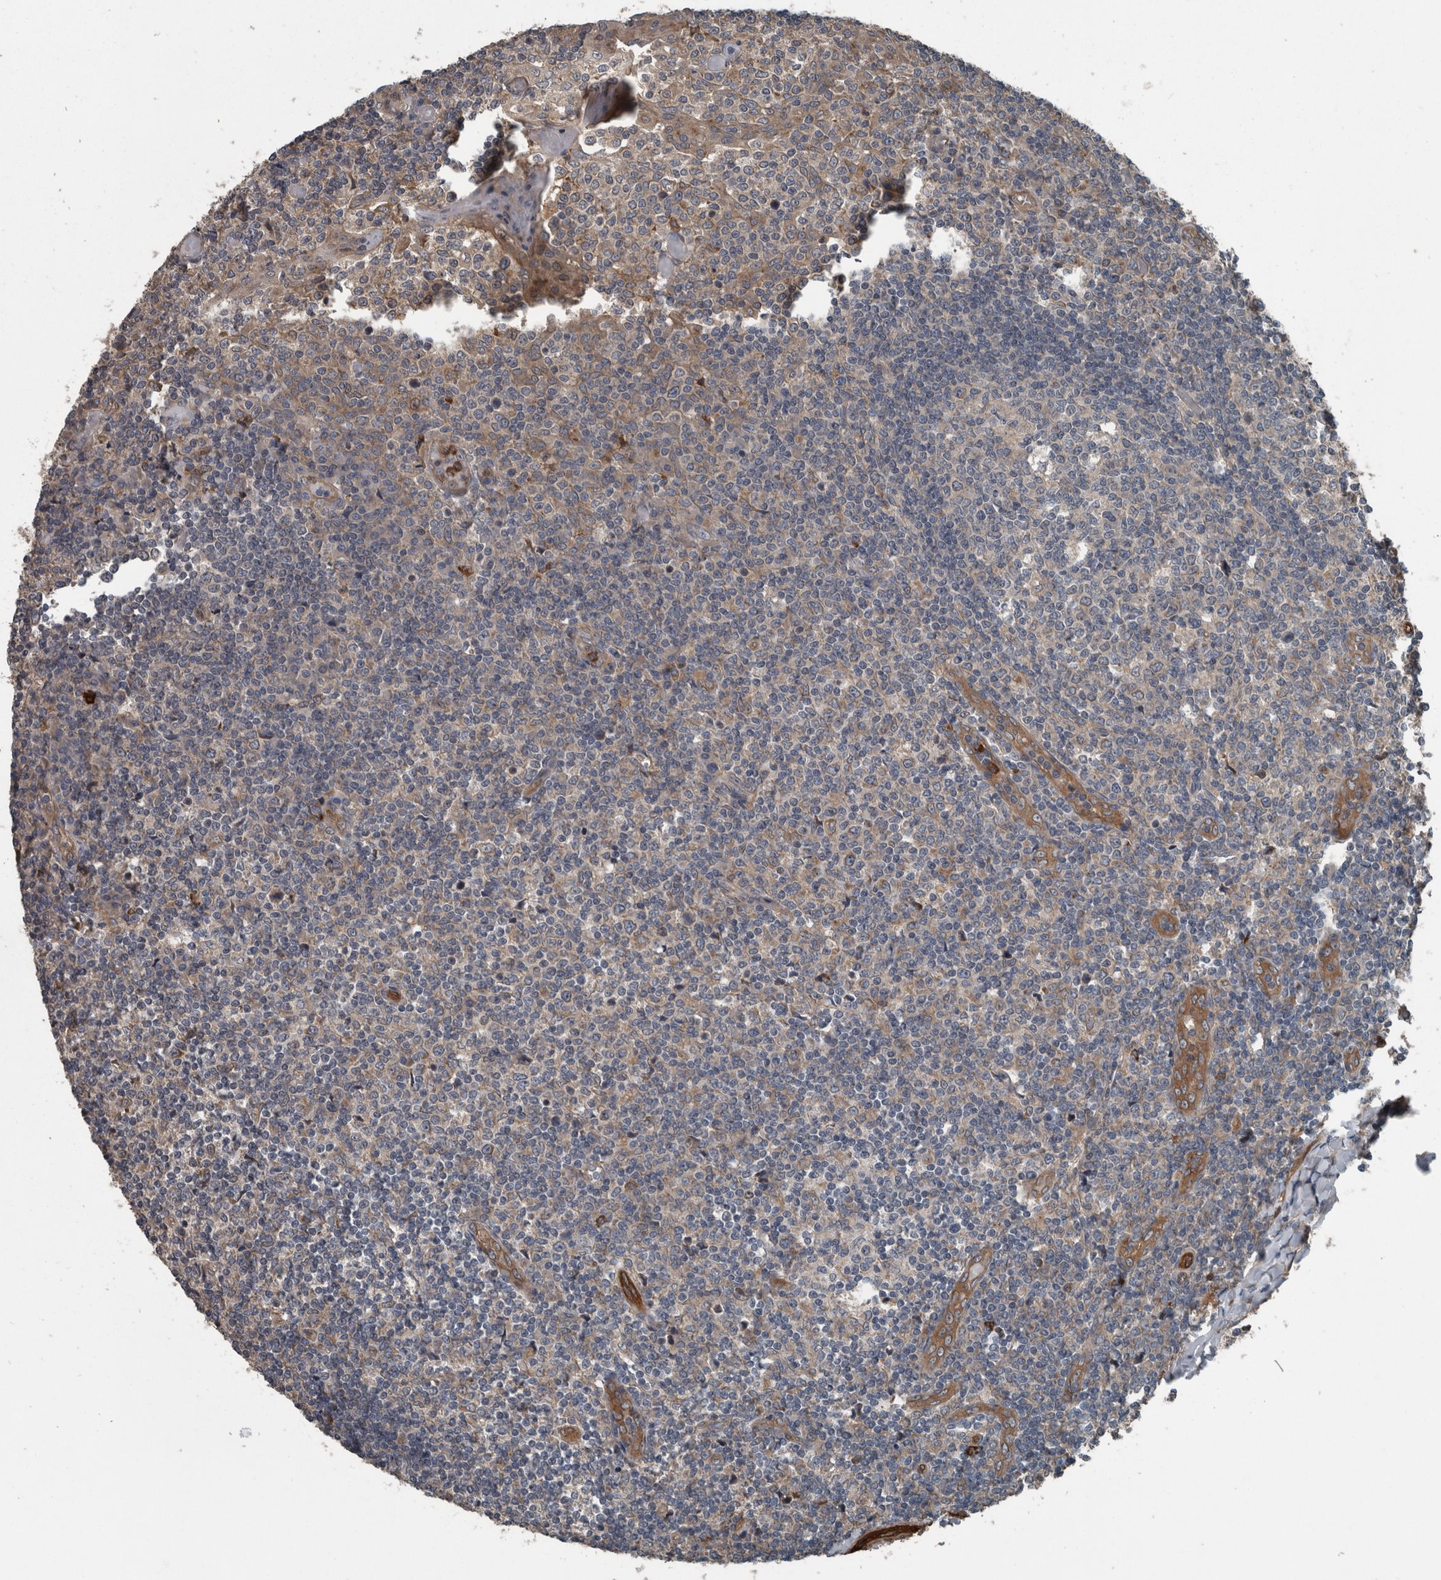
{"staining": {"intensity": "weak", "quantity": "25%-75%", "location": "cytoplasmic/membranous"}, "tissue": "tonsil", "cell_type": "Germinal center cells", "image_type": "normal", "snomed": [{"axis": "morphology", "description": "Normal tissue, NOS"}, {"axis": "topography", "description": "Tonsil"}], "caption": "Immunohistochemistry (IHC) (DAB (3,3'-diaminobenzidine)) staining of unremarkable tonsil displays weak cytoplasmic/membranous protein expression in approximately 25%-75% of germinal center cells.", "gene": "EXOC8", "patient": {"sex": "female", "age": 19}}